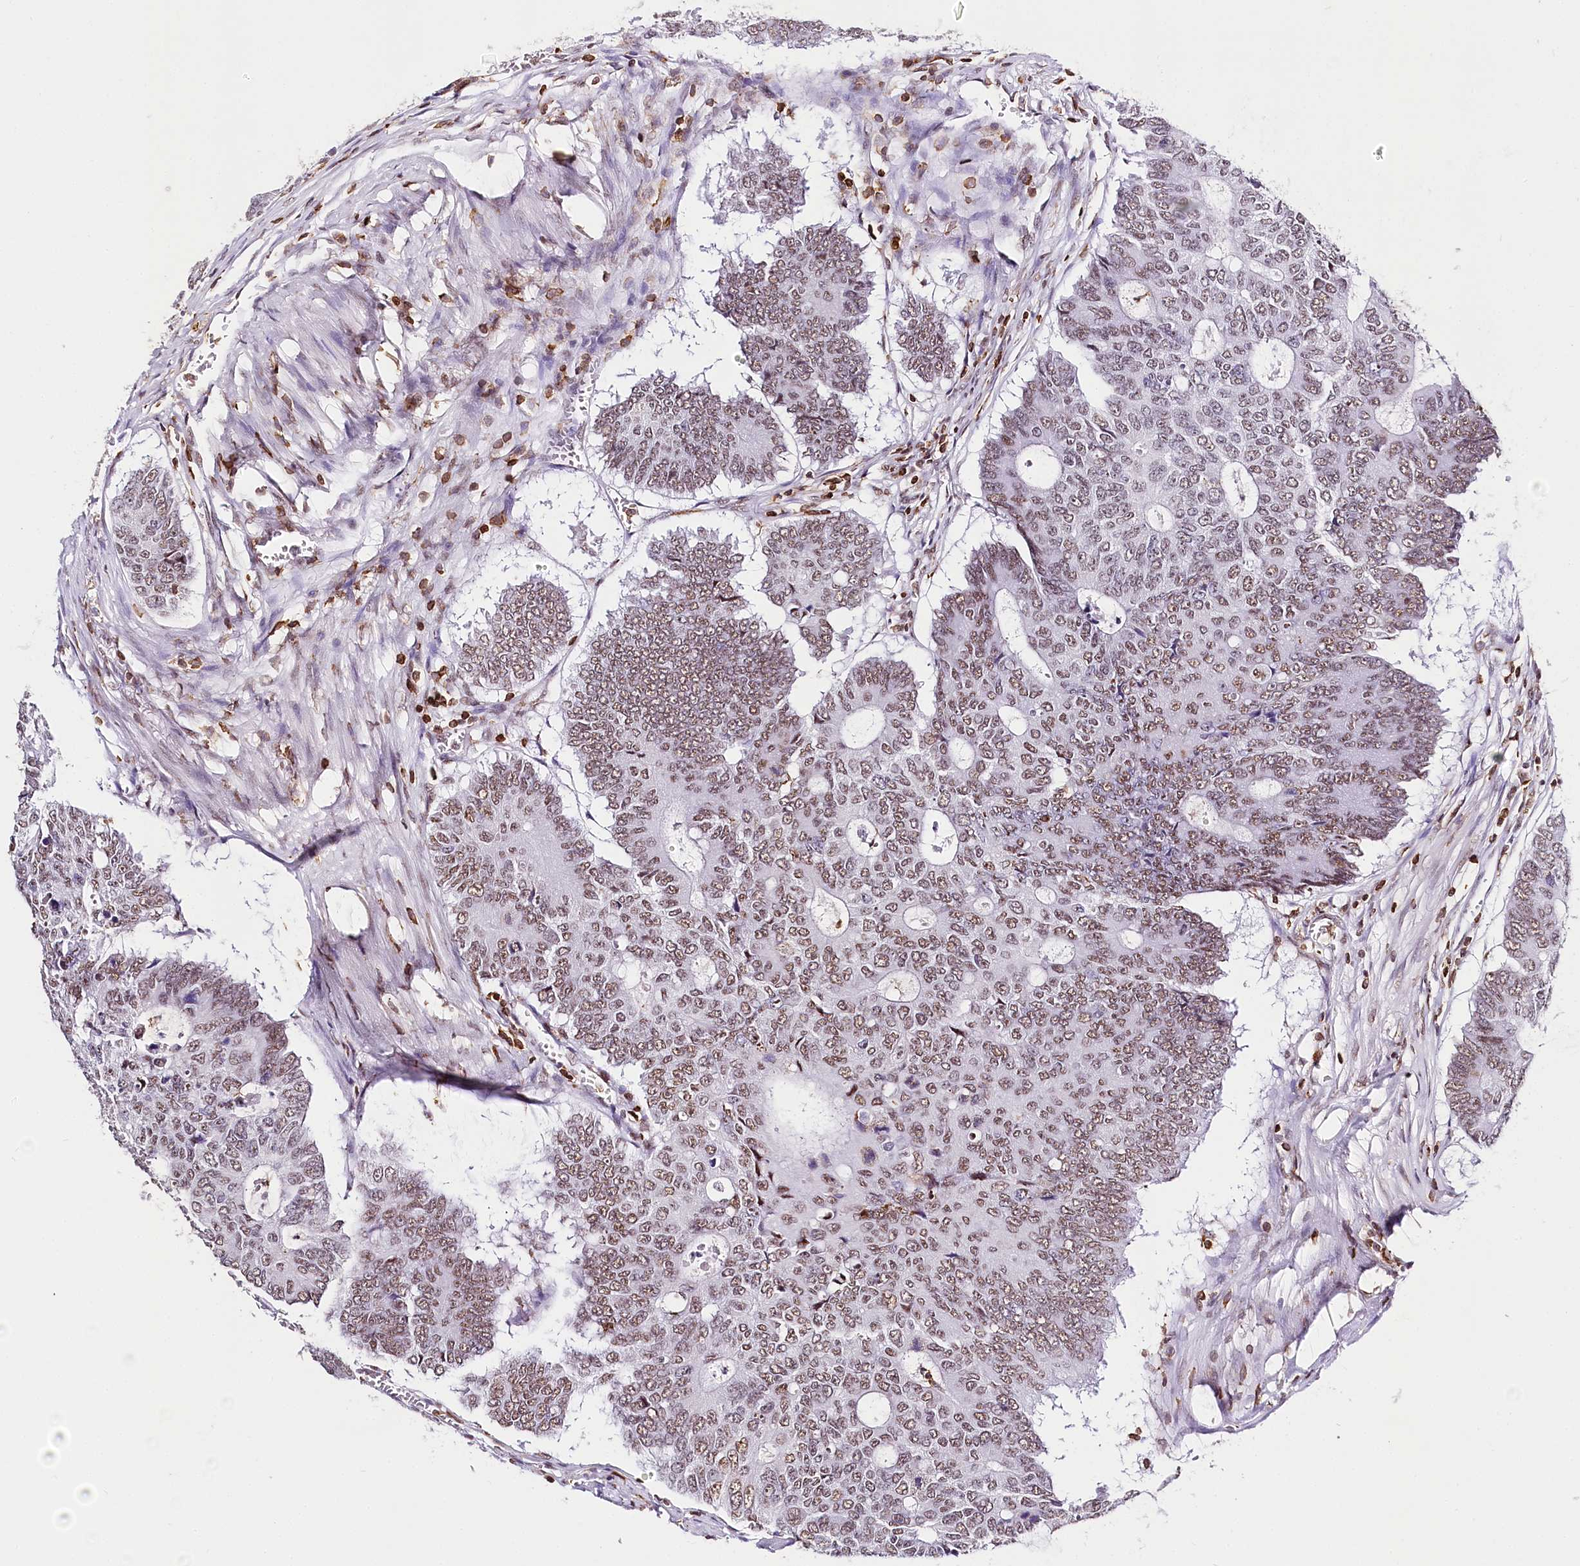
{"staining": {"intensity": "moderate", "quantity": ">75%", "location": "nuclear"}, "tissue": "colorectal cancer", "cell_type": "Tumor cells", "image_type": "cancer", "snomed": [{"axis": "morphology", "description": "Adenocarcinoma, NOS"}, {"axis": "topography", "description": "Colon"}], "caption": "This is a histology image of immunohistochemistry (IHC) staining of colorectal cancer, which shows moderate staining in the nuclear of tumor cells.", "gene": "BARD1", "patient": {"sex": "male", "age": 87}}